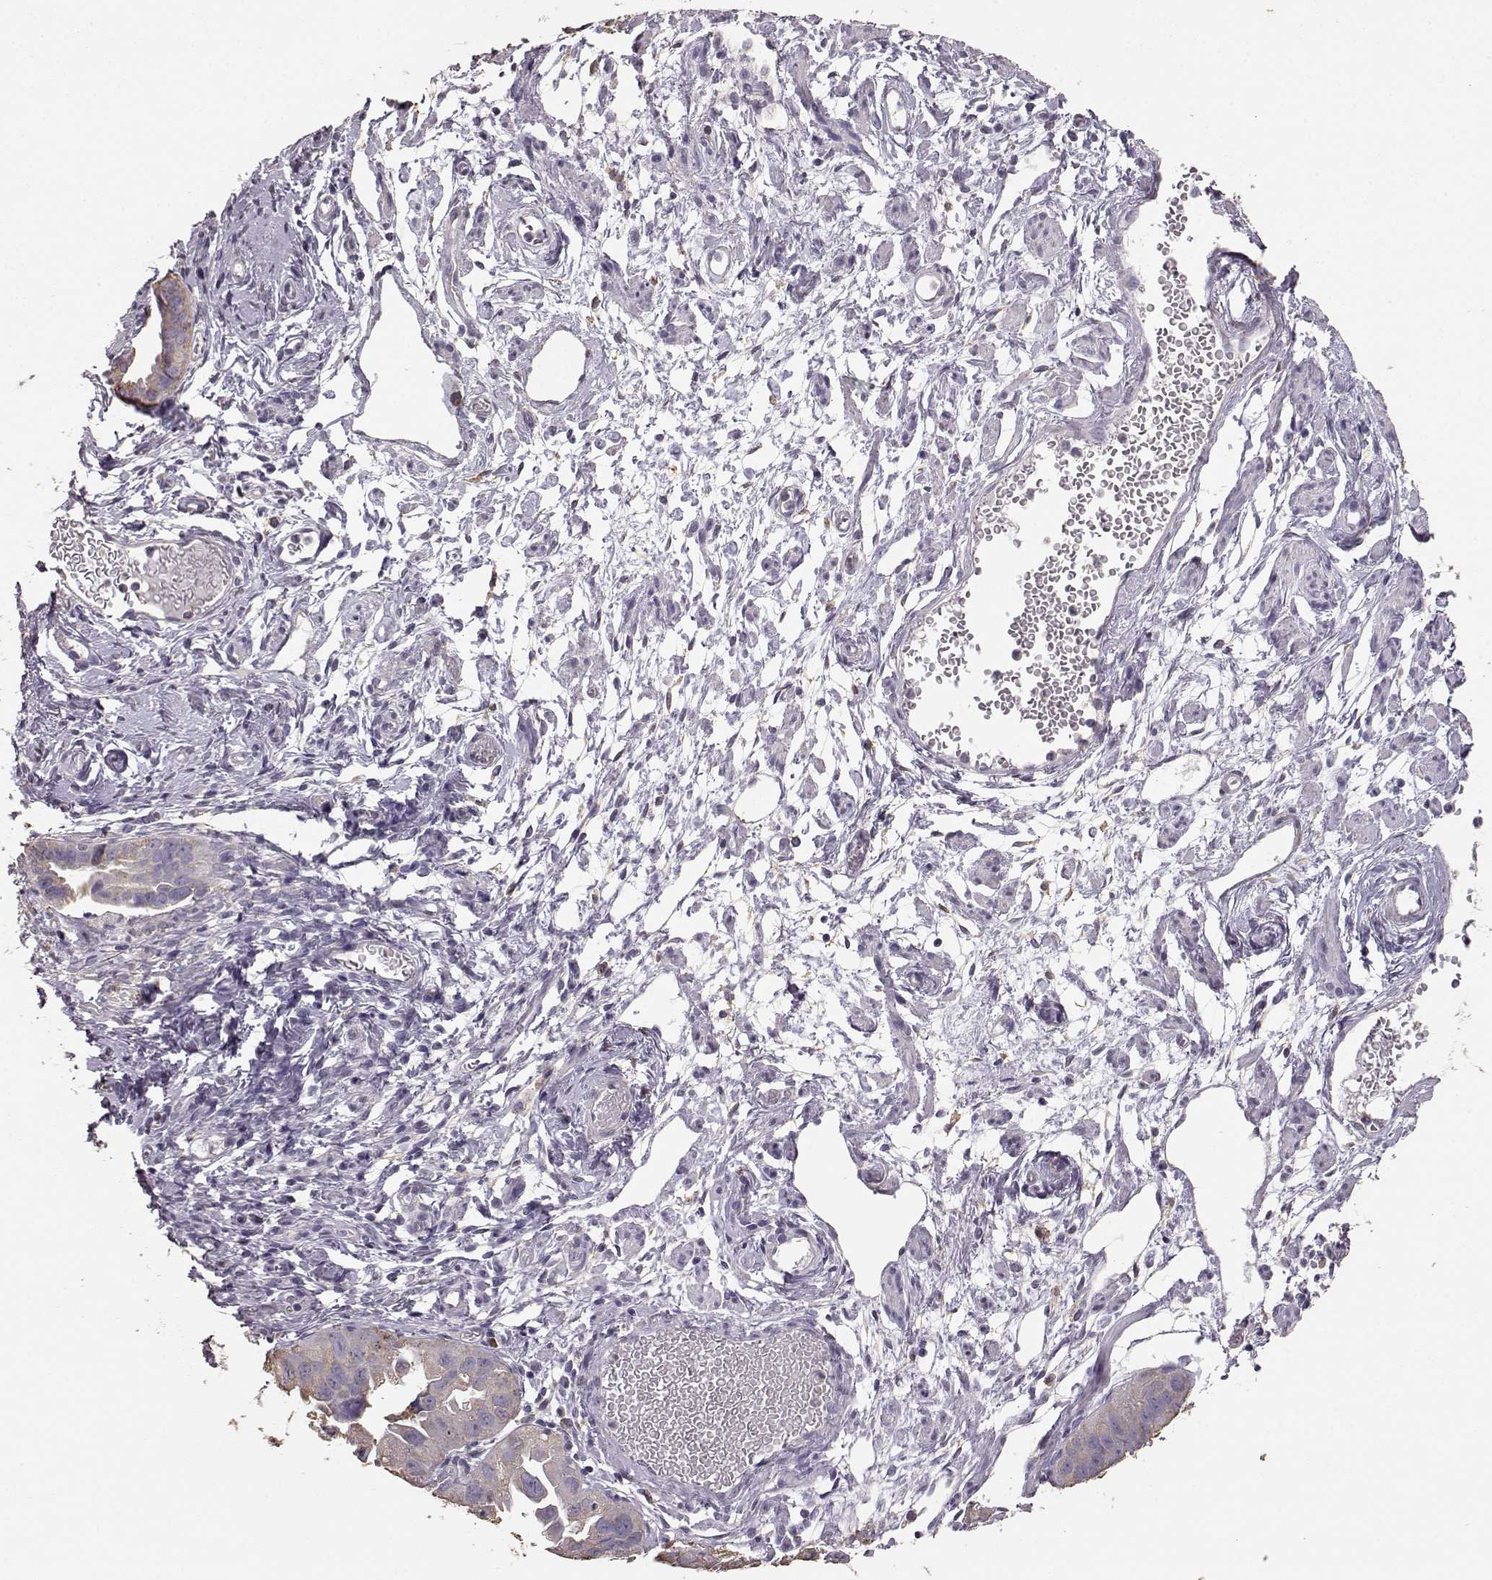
{"staining": {"intensity": "weak", "quantity": "<25%", "location": "cytoplasmic/membranous"}, "tissue": "ovarian cancer", "cell_type": "Tumor cells", "image_type": "cancer", "snomed": [{"axis": "morphology", "description": "Carcinoma, endometroid"}, {"axis": "topography", "description": "Ovary"}], "caption": "Tumor cells are negative for protein expression in human ovarian cancer. (Immunohistochemistry (ihc), brightfield microscopy, high magnification).", "gene": "GABRG3", "patient": {"sex": "female", "age": 85}}